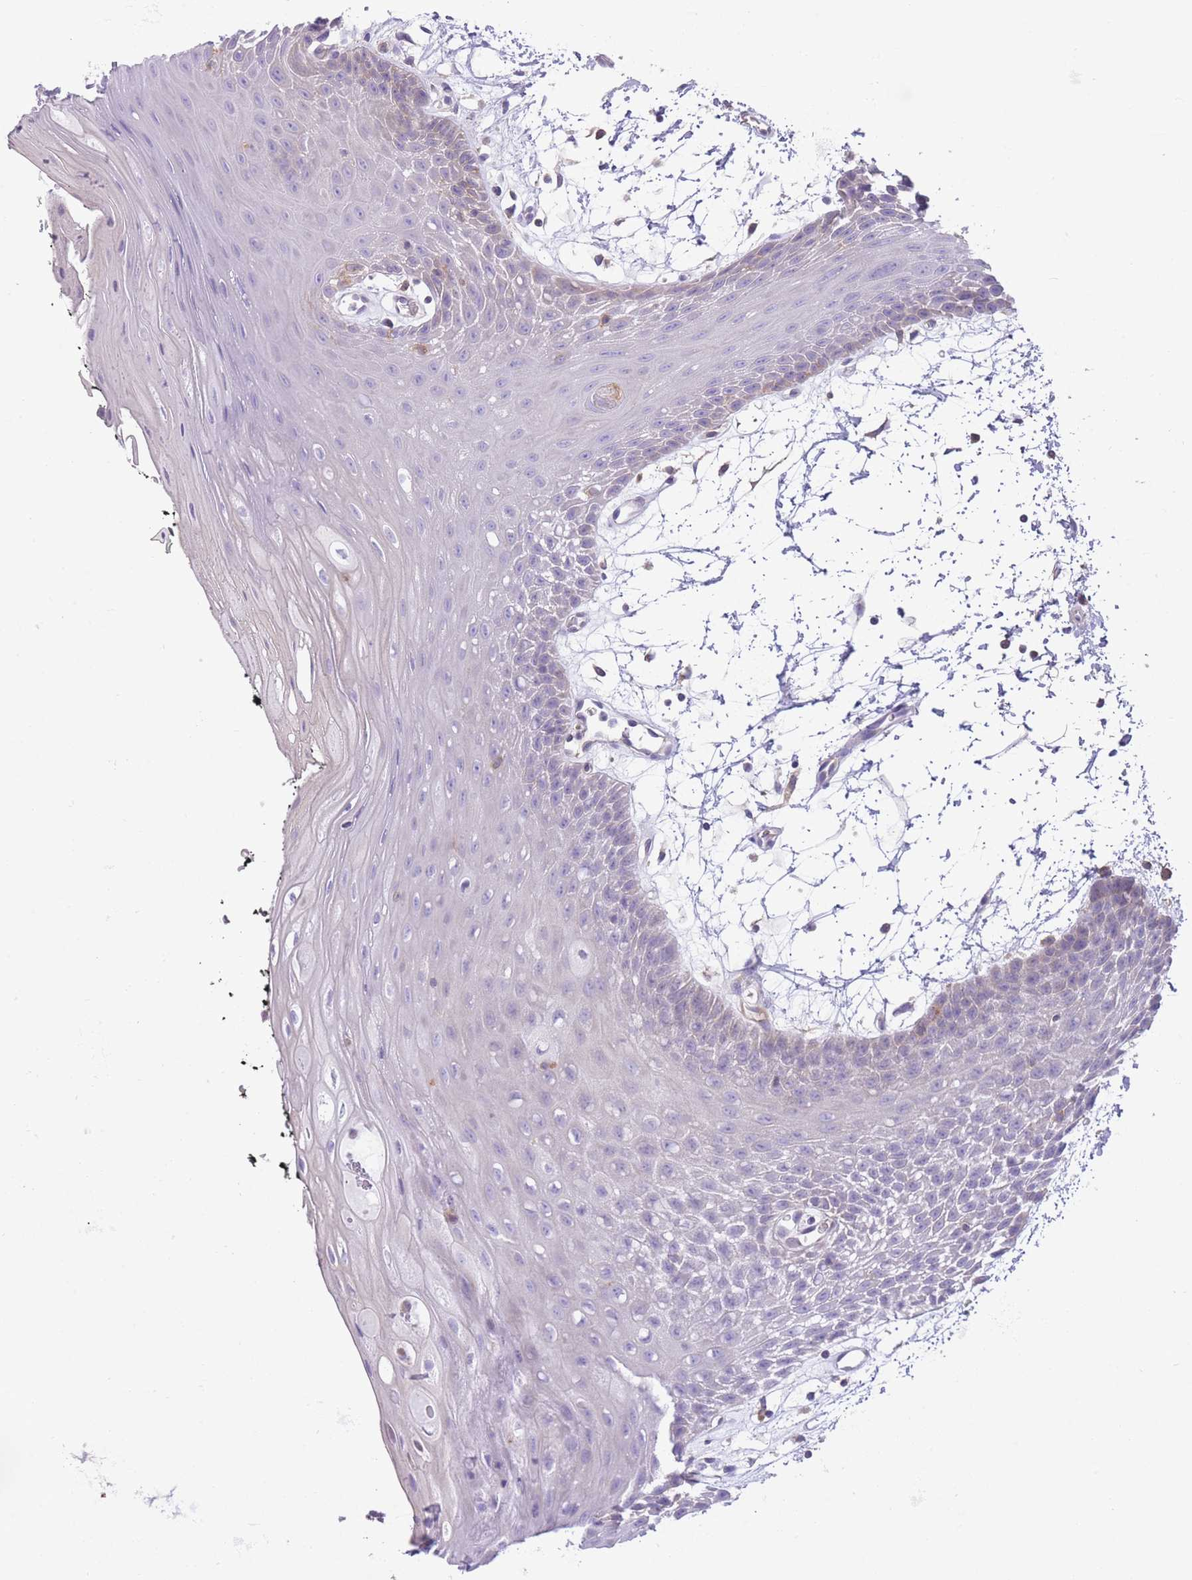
{"staining": {"intensity": "negative", "quantity": "none", "location": "none"}, "tissue": "oral mucosa", "cell_type": "Squamous epithelial cells", "image_type": "normal", "snomed": [{"axis": "morphology", "description": "Normal tissue, NOS"}, {"axis": "topography", "description": "Oral tissue"}, {"axis": "topography", "description": "Tounge, NOS"}], "caption": "This is an IHC micrograph of unremarkable oral mucosa. There is no staining in squamous epithelial cells.", "gene": "PRKAR1A", "patient": {"sex": "female", "age": 59}}